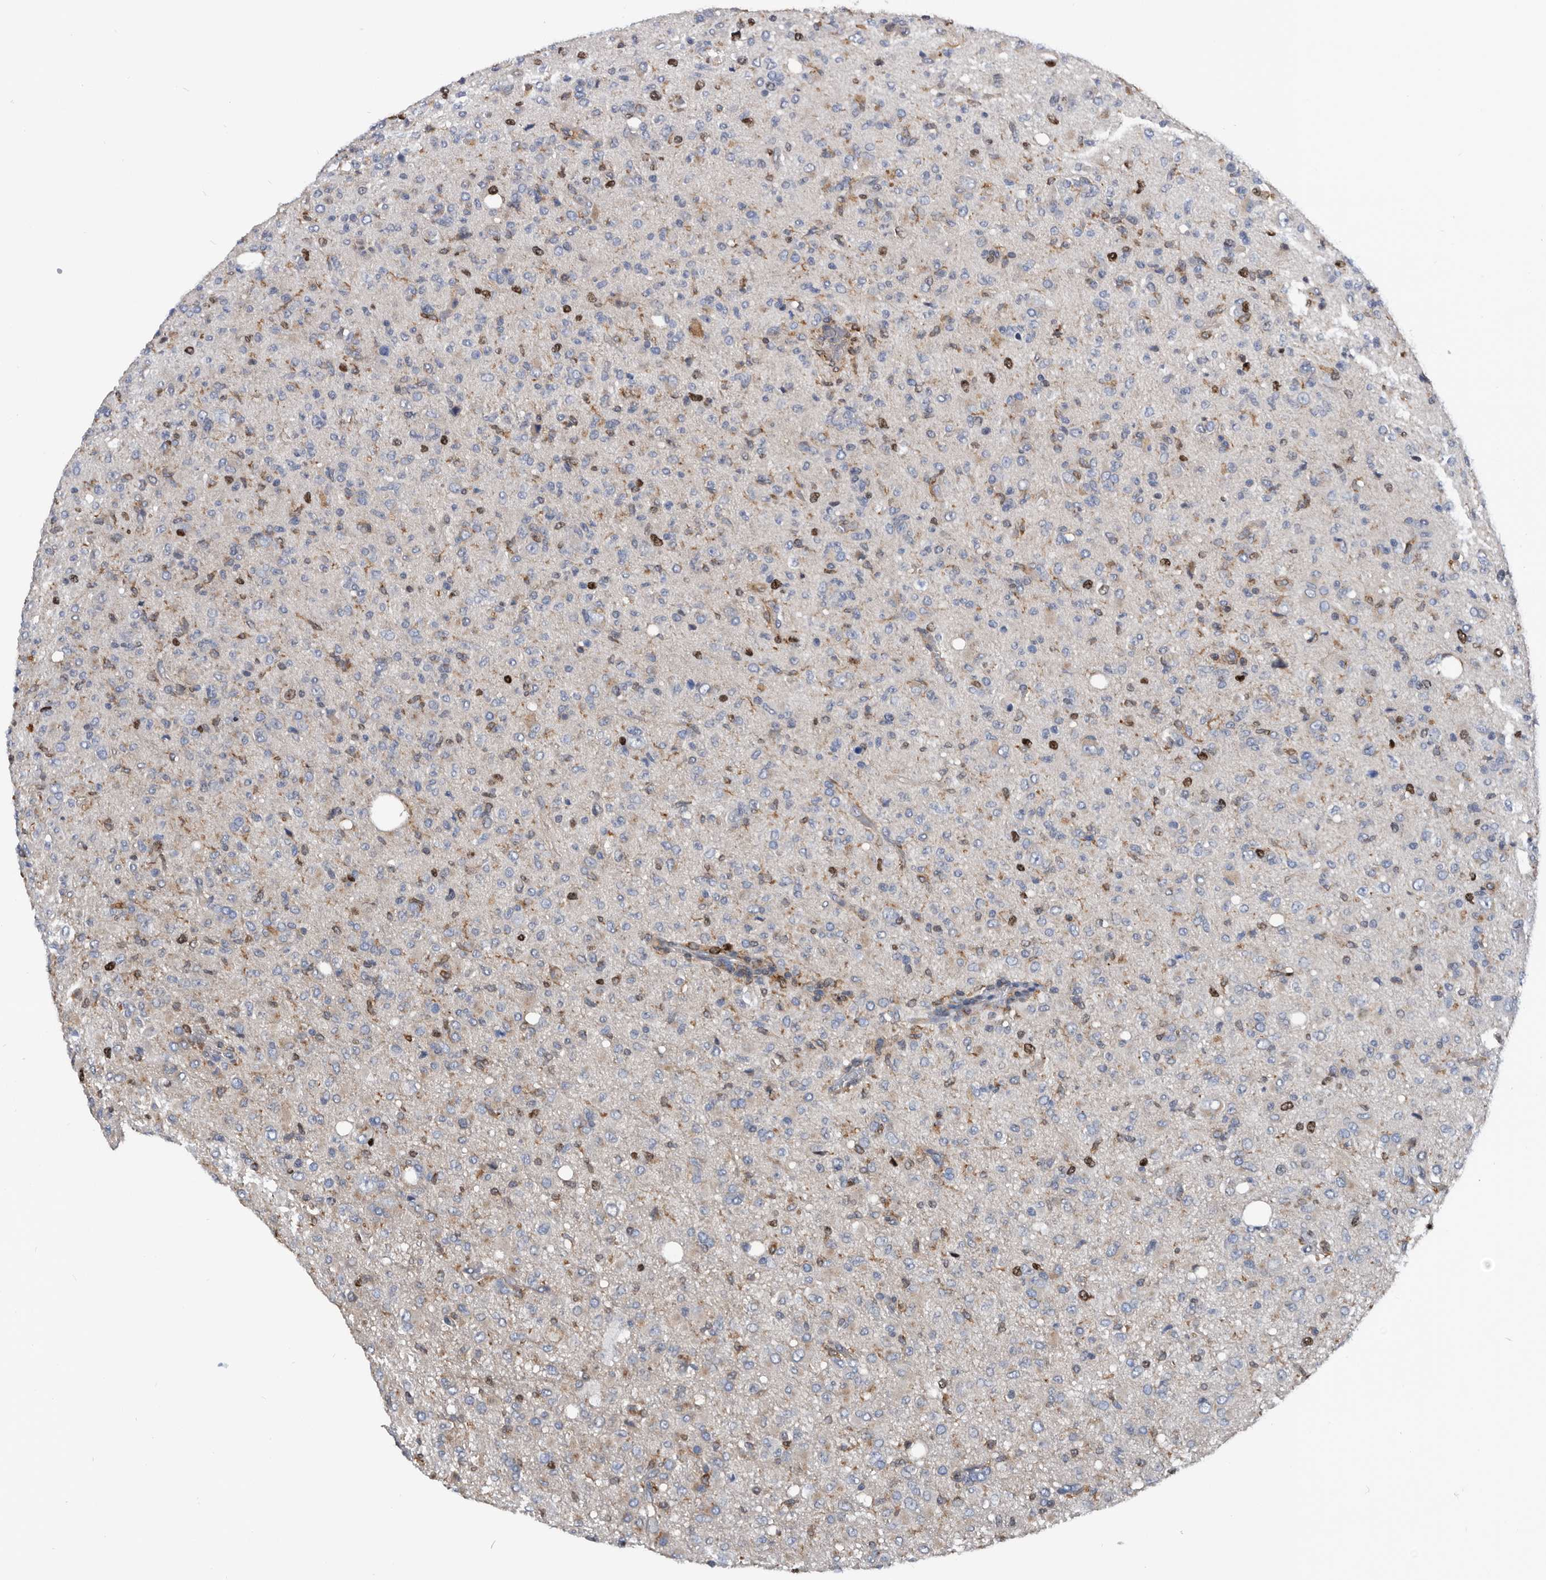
{"staining": {"intensity": "negative", "quantity": "none", "location": "none"}, "tissue": "glioma", "cell_type": "Tumor cells", "image_type": "cancer", "snomed": [{"axis": "morphology", "description": "Glioma, malignant, High grade"}, {"axis": "topography", "description": "Brain"}], "caption": "IHC image of malignant glioma (high-grade) stained for a protein (brown), which demonstrates no expression in tumor cells.", "gene": "ATAD2", "patient": {"sex": "female", "age": 57}}